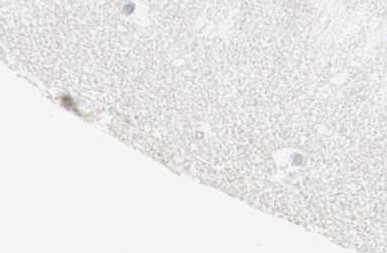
{"staining": {"intensity": "weak", "quantity": "25%-75%", "location": "cytoplasmic/membranous"}, "tissue": "hippocampus", "cell_type": "Glial cells", "image_type": "normal", "snomed": [{"axis": "morphology", "description": "Normal tissue, NOS"}, {"axis": "topography", "description": "Hippocampus"}], "caption": "DAB immunohistochemical staining of normal hippocampus shows weak cytoplasmic/membranous protein staining in about 25%-75% of glial cells.", "gene": "ZSCAN32", "patient": {"sex": "male", "age": 45}}